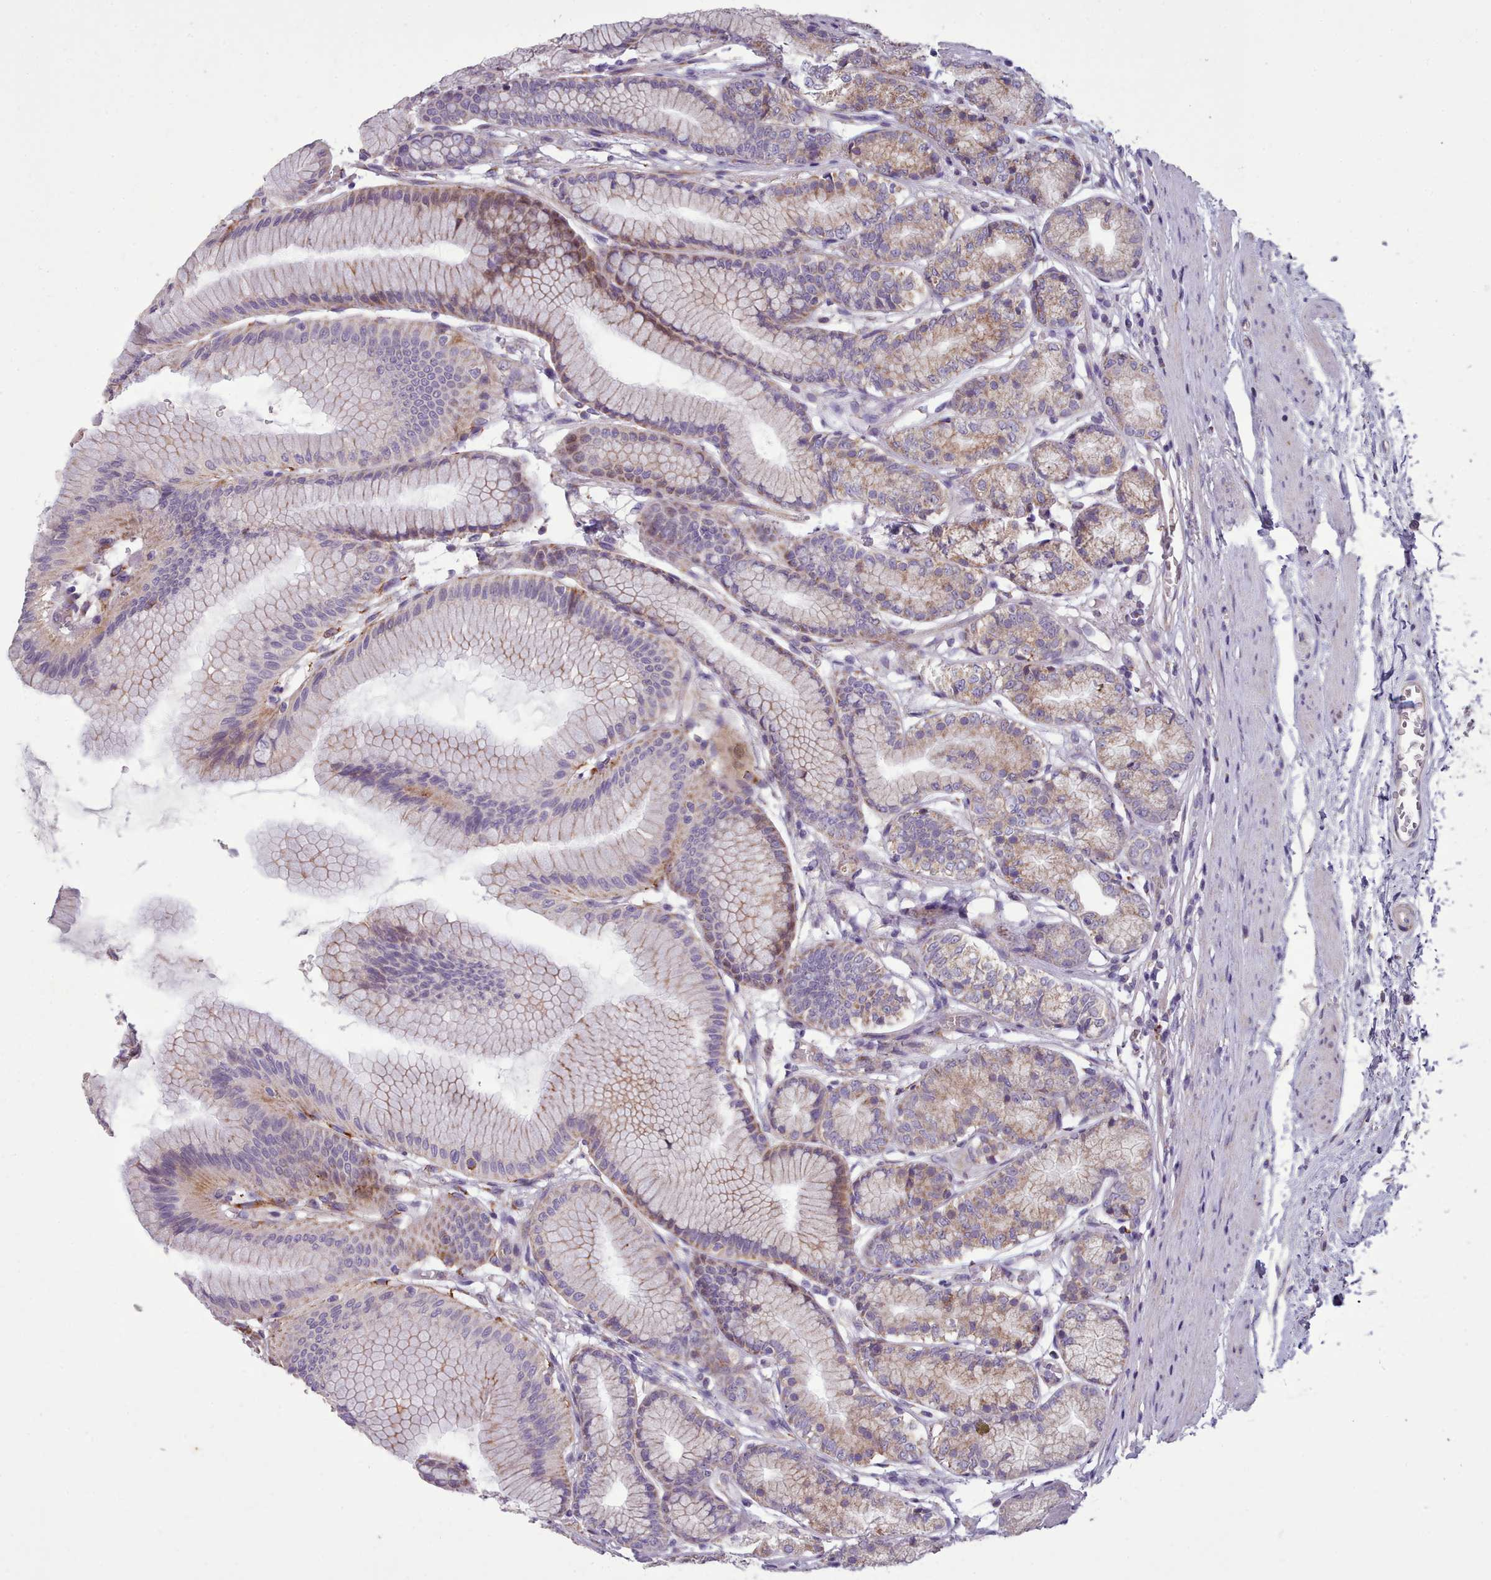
{"staining": {"intensity": "moderate", "quantity": "<25%", "location": "cytoplasmic/membranous"}, "tissue": "stomach", "cell_type": "Glandular cells", "image_type": "normal", "snomed": [{"axis": "morphology", "description": "Normal tissue, NOS"}, {"axis": "morphology", "description": "Adenocarcinoma, NOS"}, {"axis": "morphology", "description": "Adenocarcinoma, High grade"}, {"axis": "topography", "description": "Stomach, upper"}, {"axis": "topography", "description": "Stomach"}], "caption": "This is a micrograph of IHC staining of benign stomach, which shows moderate expression in the cytoplasmic/membranous of glandular cells.", "gene": "FKBP10", "patient": {"sex": "female", "age": 65}}